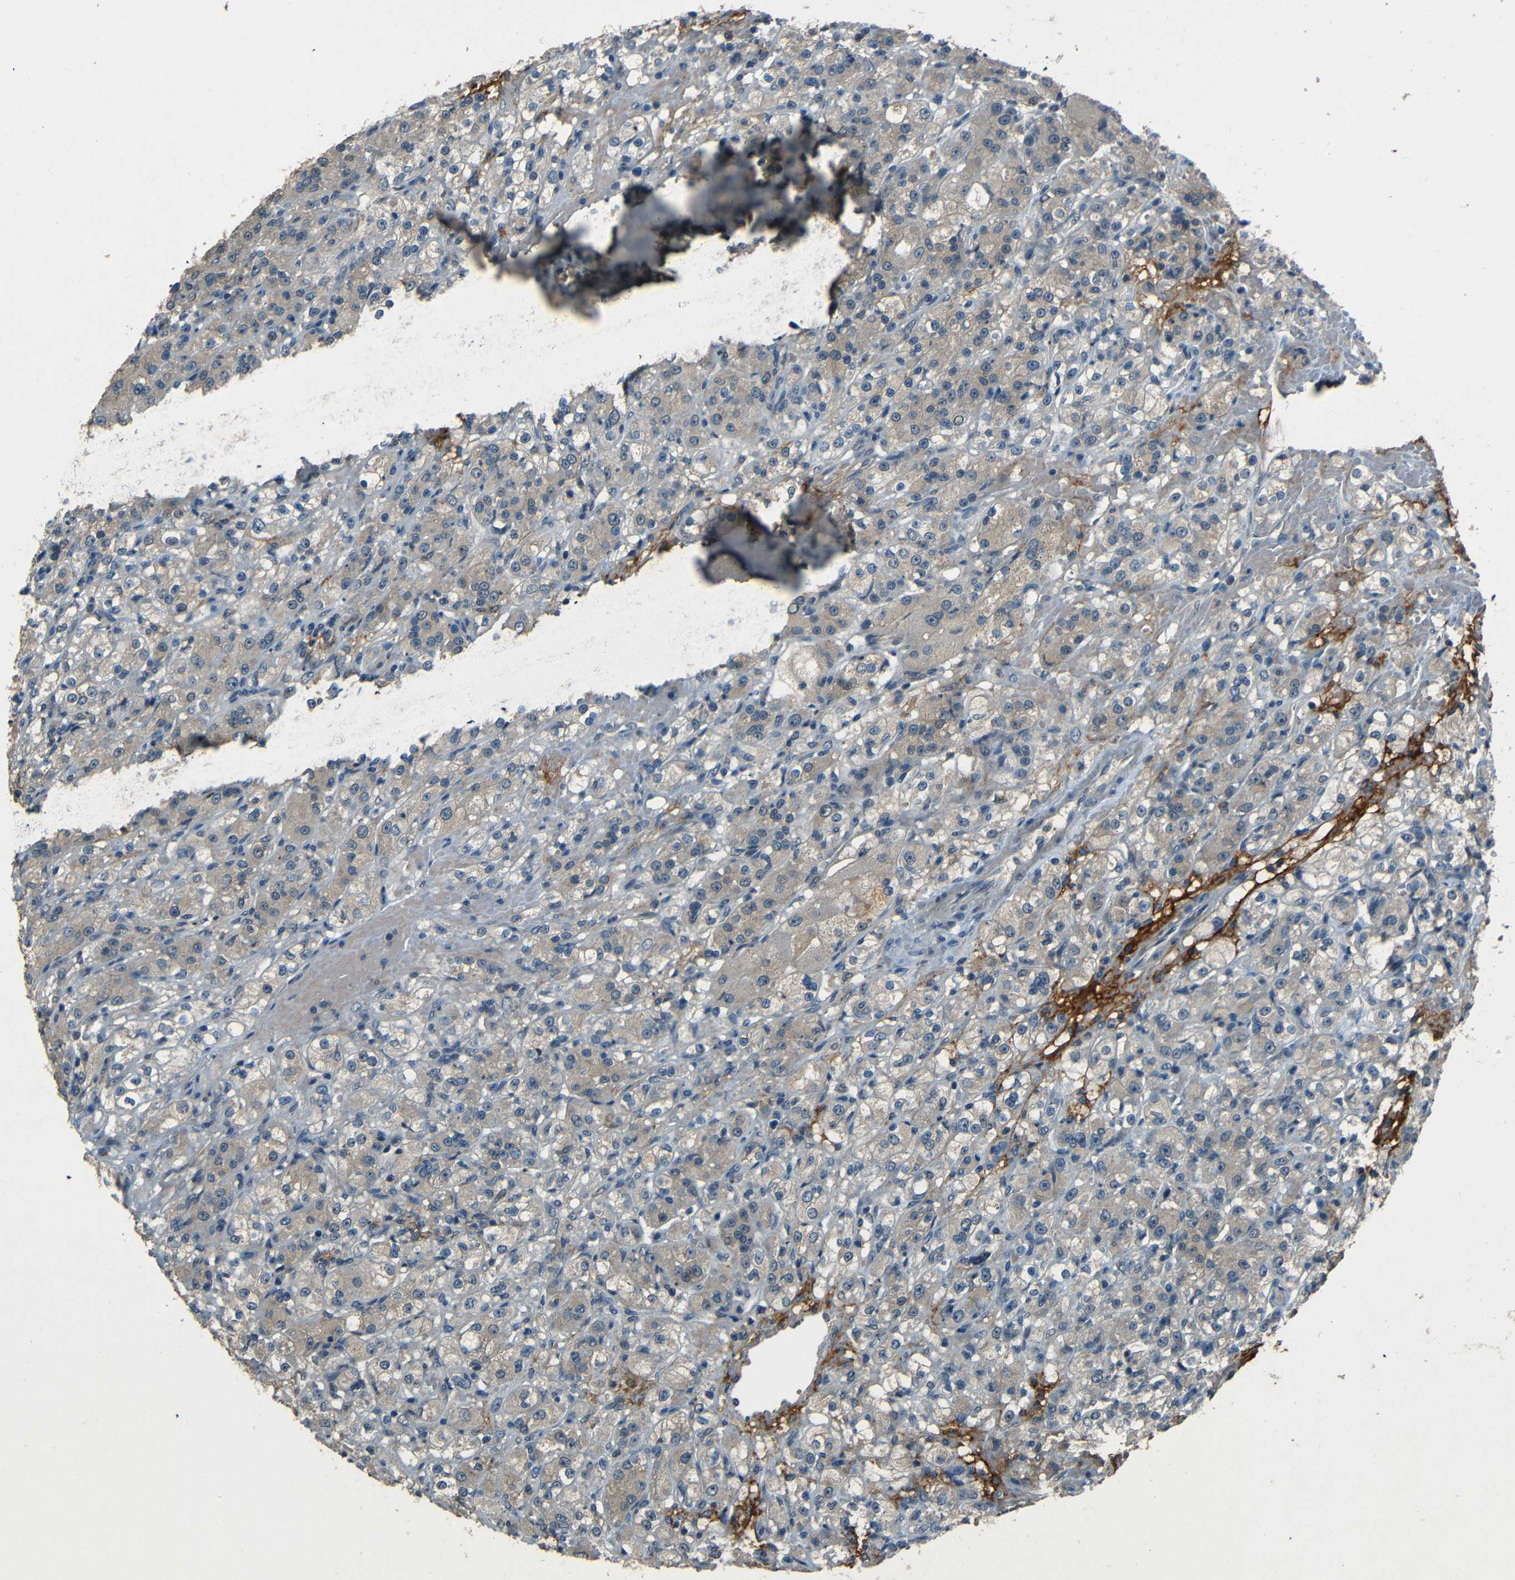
{"staining": {"intensity": "negative", "quantity": "none", "location": "none"}, "tissue": "renal cancer", "cell_type": "Tumor cells", "image_type": "cancer", "snomed": [{"axis": "morphology", "description": "Normal tissue, NOS"}, {"axis": "morphology", "description": "Adenocarcinoma, NOS"}, {"axis": "topography", "description": "Kidney"}], "caption": "An immunohistochemistry histopathology image of renal cancer is shown. There is no staining in tumor cells of renal cancer.", "gene": "SLA", "patient": {"sex": "male", "age": 61}}